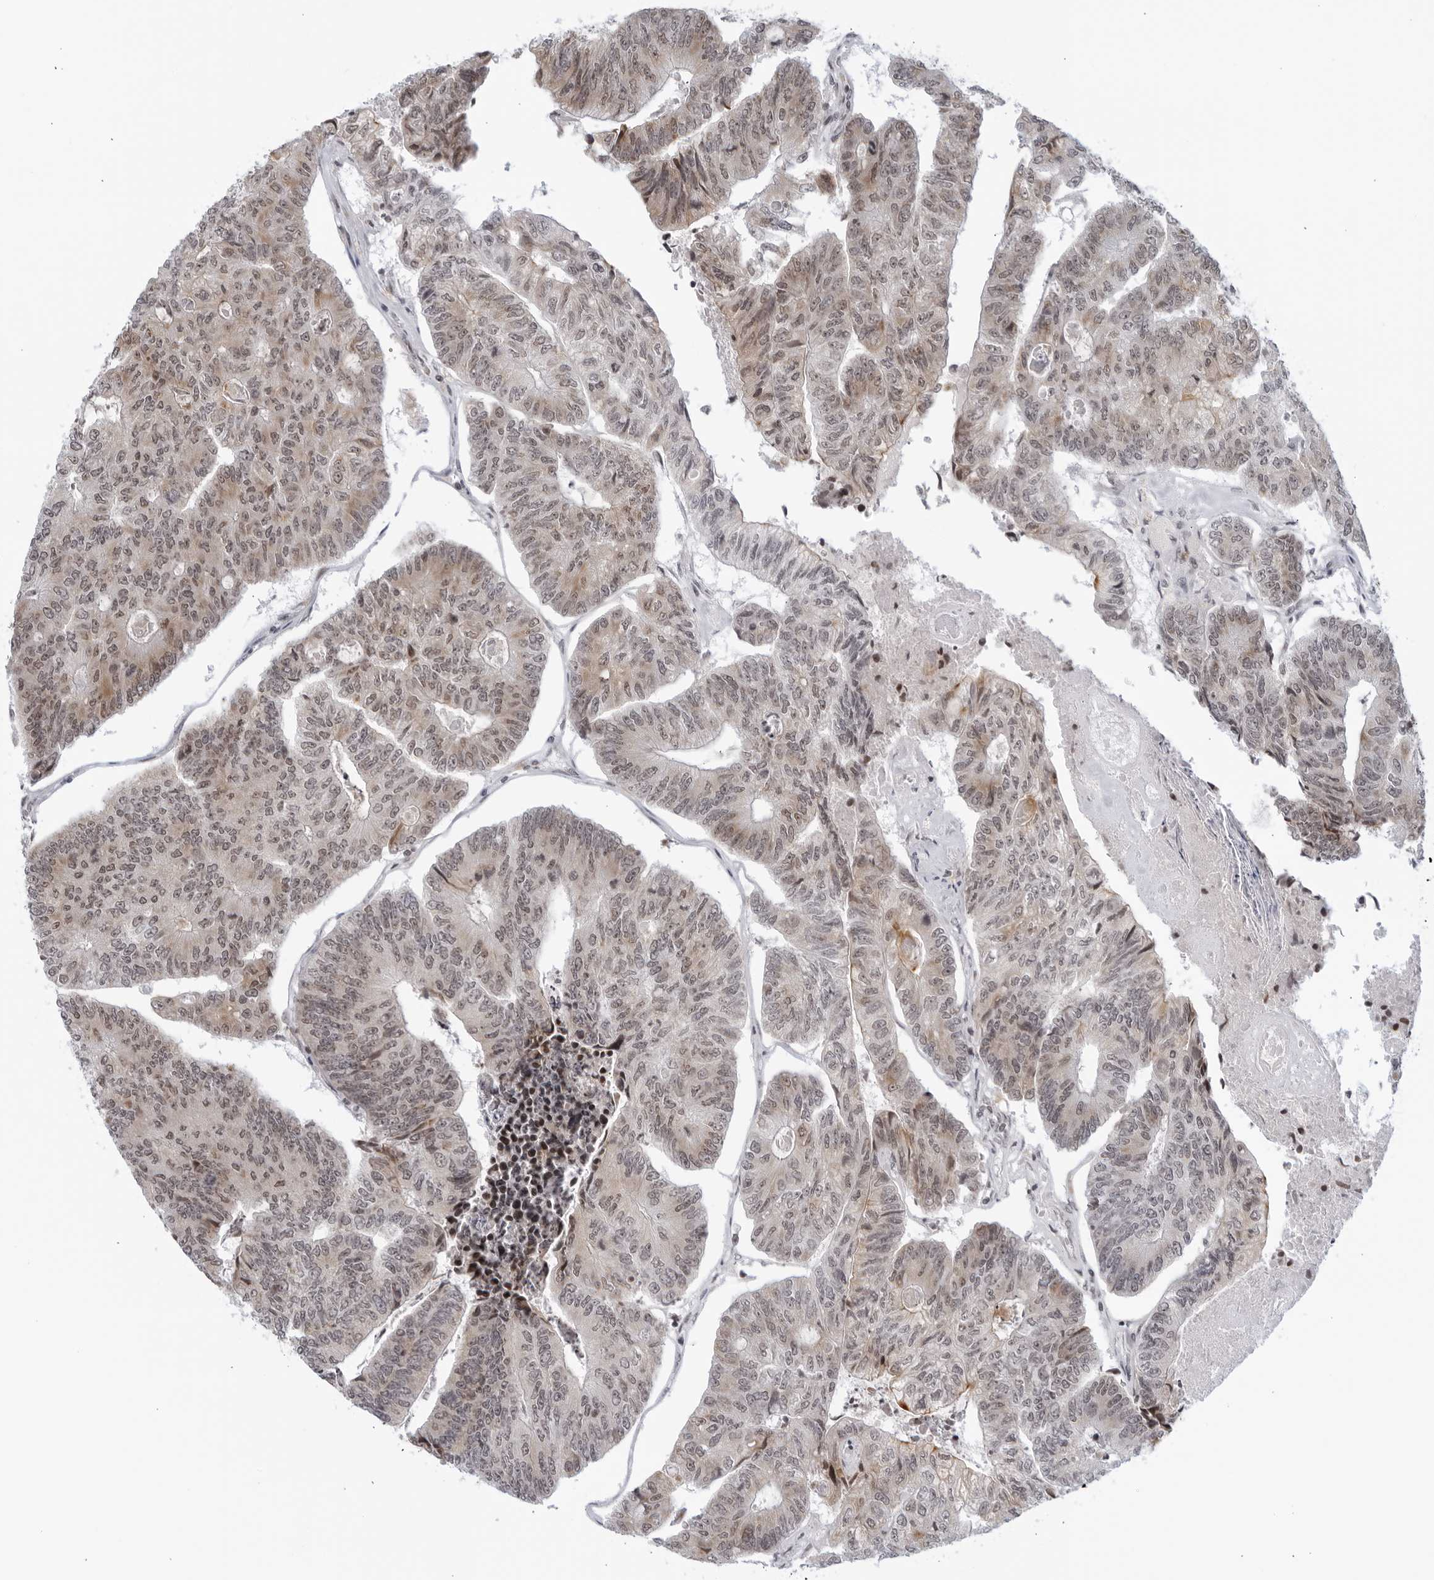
{"staining": {"intensity": "weak", "quantity": "25%-75%", "location": "cytoplasmic/membranous,nuclear"}, "tissue": "colorectal cancer", "cell_type": "Tumor cells", "image_type": "cancer", "snomed": [{"axis": "morphology", "description": "Adenocarcinoma, NOS"}, {"axis": "topography", "description": "Colon"}], "caption": "Tumor cells display weak cytoplasmic/membranous and nuclear expression in about 25%-75% of cells in colorectal cancer (adenocarcinoma).", "gene": "RAB11FIP3", "patient": {"sex": "female", "age": 67}}